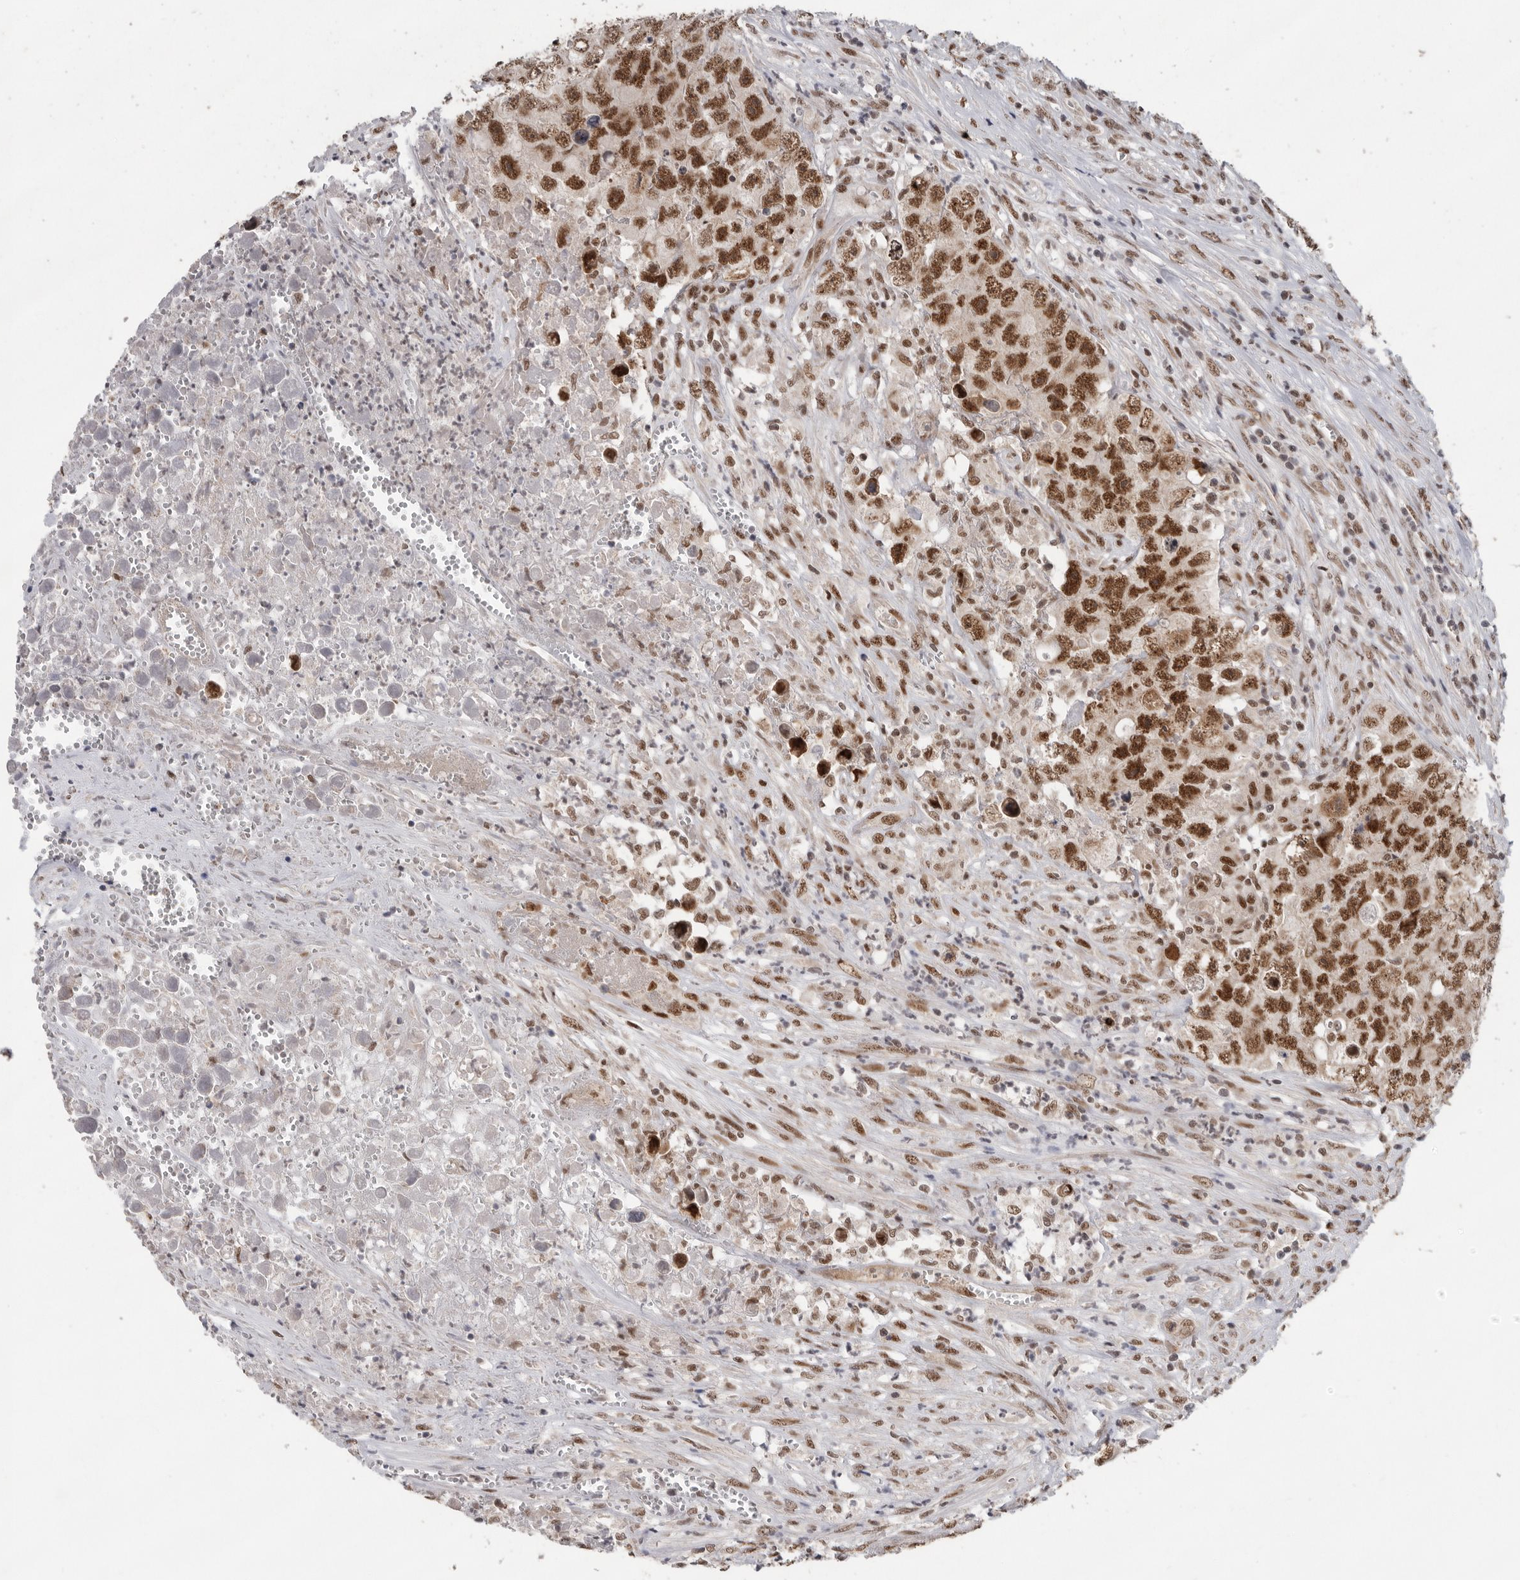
{"staining": {"intensity": "strong", "quantity": ">75%", "location": "nuclear"}, "tissue": "testis cancer", "cell_type": "Tumor cells", "image_type": "cancer", "snomed": [{"axis": "morphology", "description": "Seminoma, NOS"}, {"axis": "morphology", "description": "Carcinoma, Embryonal, NOS"}, {"axis": "topography", "description": "Testis"}], "caption": "The image displays a brown stain indicating the presence of a protein in the nuclear of tumor cells in testis cancer.", "gene": "PPP1R10", "patient": {"sex": "male", "age": 43}}